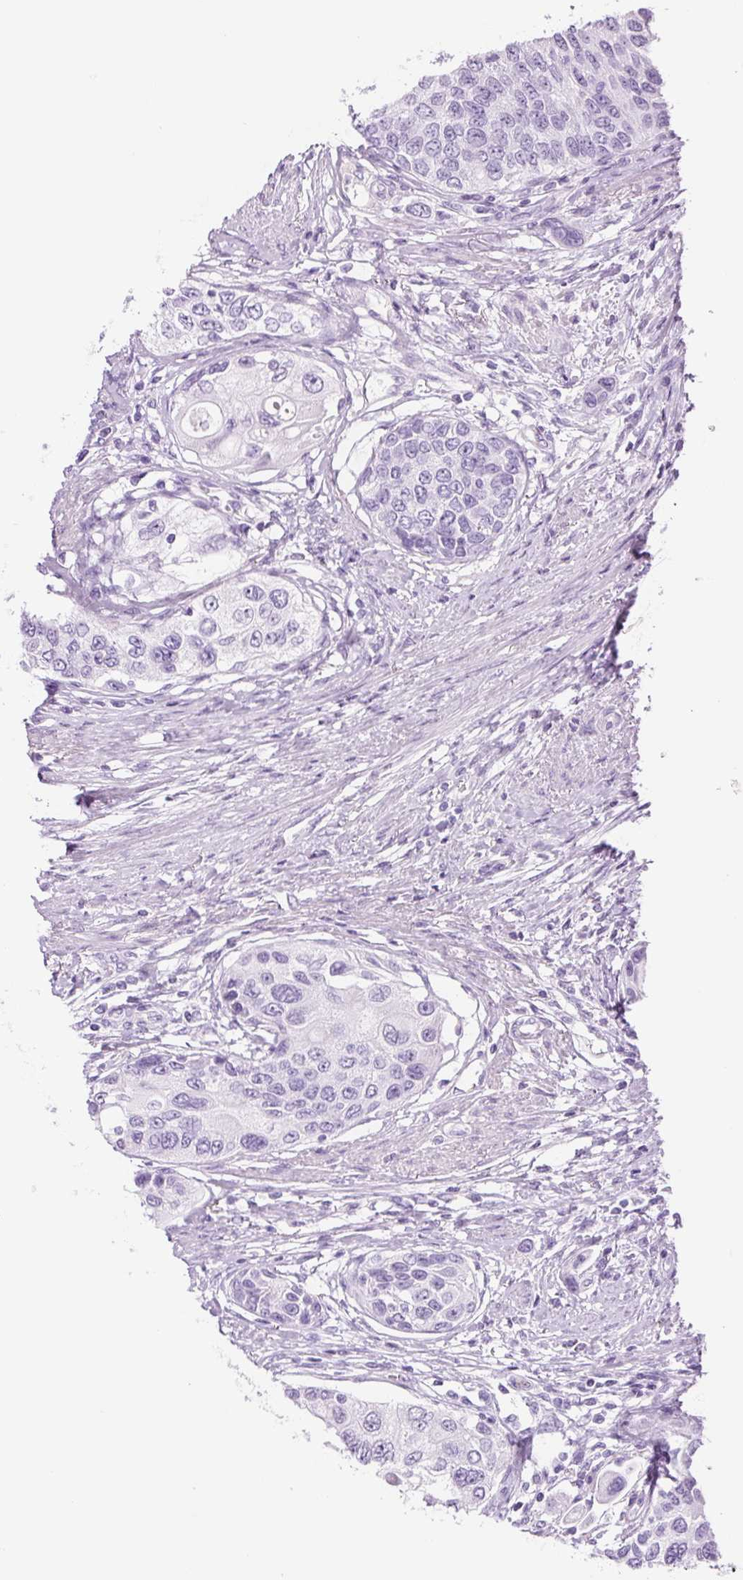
{"staining": {"intensity": "negative", "quantity": "none", "location": "none"}, "tissue": "urothelial cancer", "cell_type": "Tumor cells", "image_type": "cancer", "snomed": [{"axis": "morphology", "description": "Urothelial carcinoma, High grade"}, {"axis": "topography", "description": "Urinary bladder"}], "caption": "This is an immunohistochemistry (IHC) photomicrograph of human urothelial cancer. There is no positivity in tumor cells.", "gene": "ADSS1", "patient": {"sex": "female", "age": 56}}